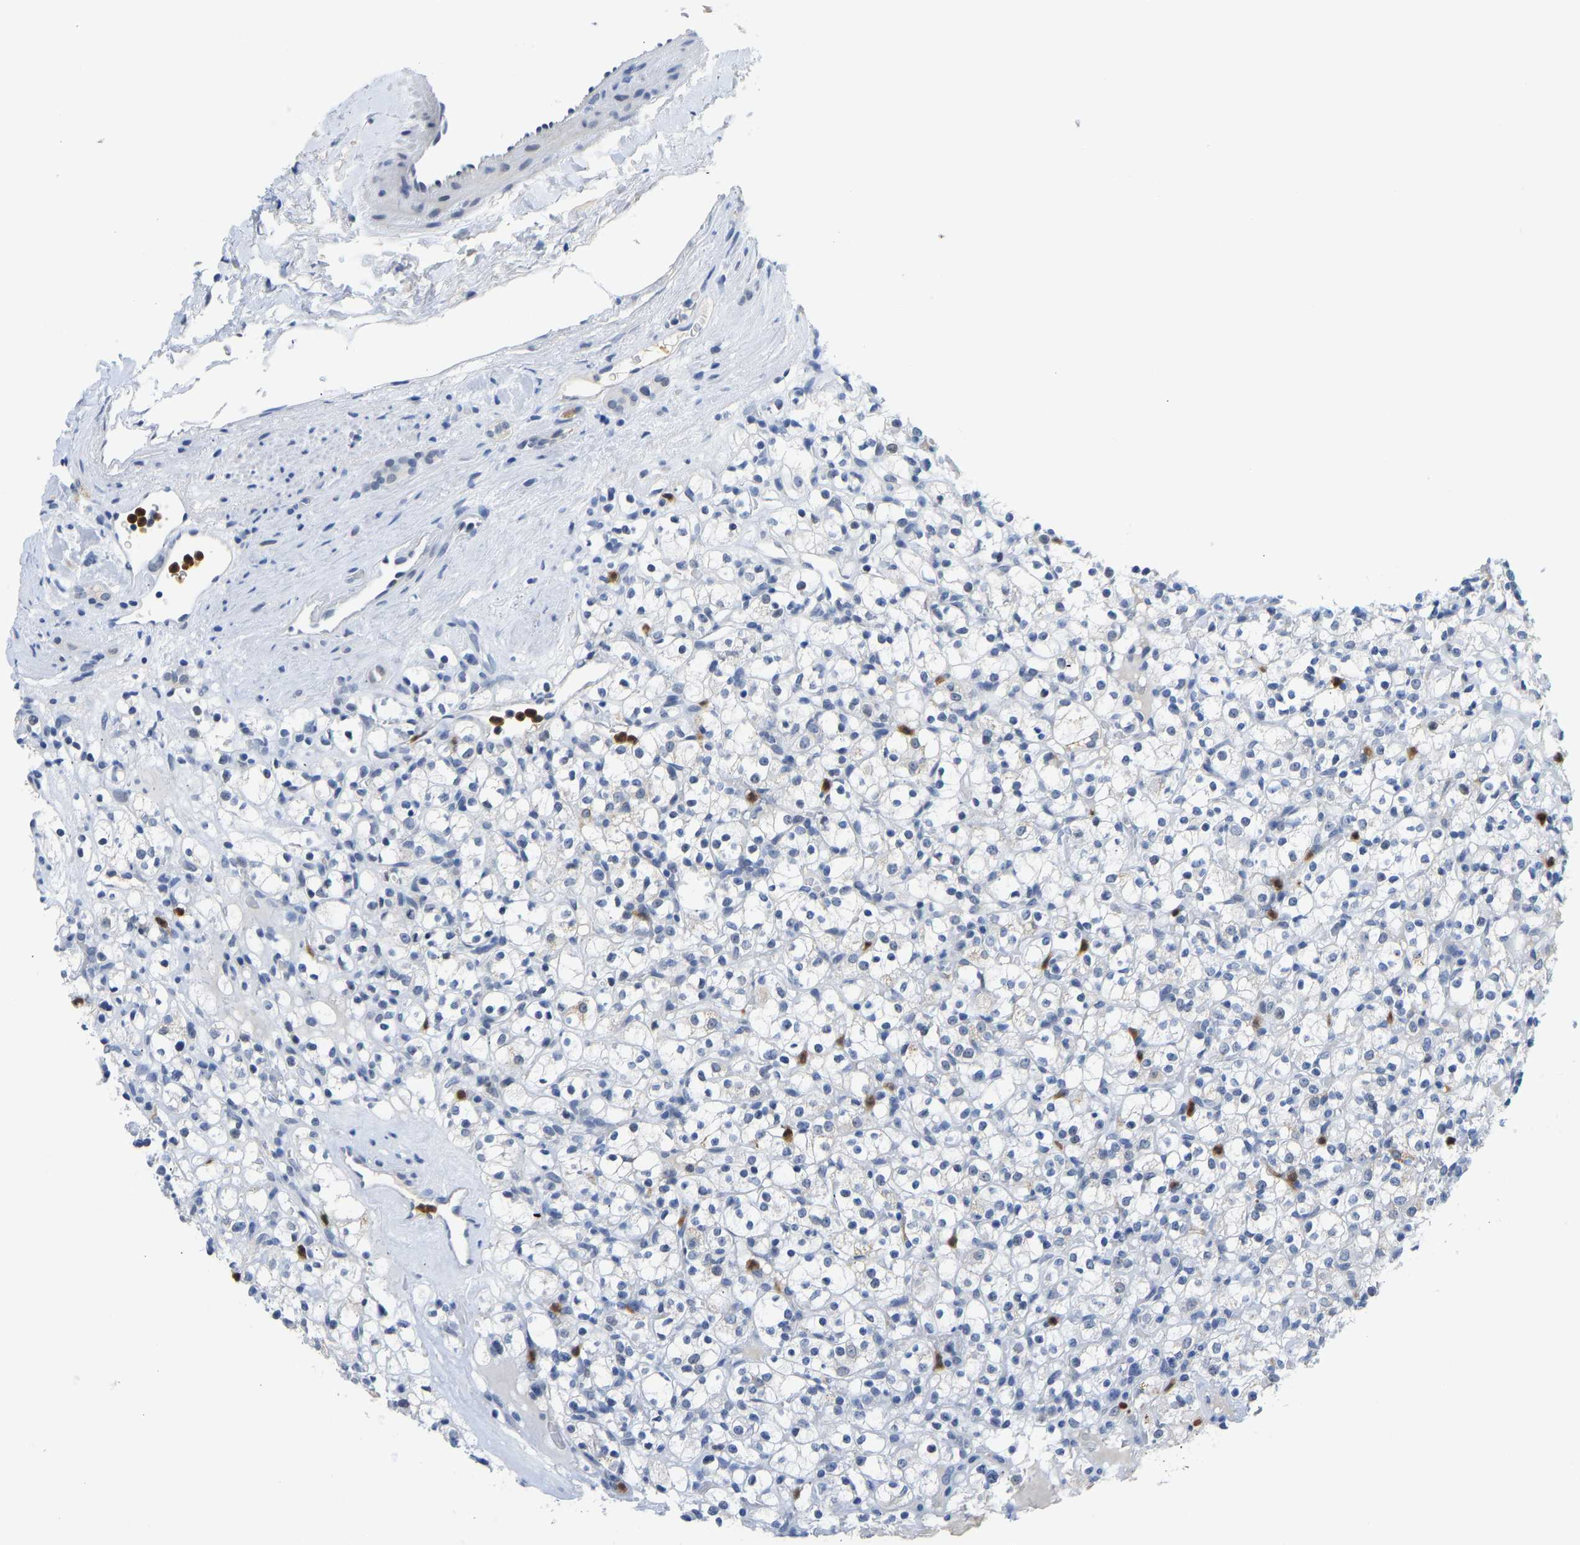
{"staining": {"intensity": "negative", "quantity": "none", "location": "none"}, "tissue": "renal cancer", "cell_type": "Tumor cells", "image_type": "cancer", "snomed": [{"axis": "morphology", "description": "Normal tissue, NOS"}, {"axis": "morphology", "description": "Adenocarcinoma, NOS"}, {"axis": "topography", "description": "Kidney"}], "caption": "This is an immunohistochemistry (IHC) image of human renal cancer (adenocarcinoma). There is no staining in tumor cells.", "gene": "TXNDC2", "patient": {"sex": "female", "age": 72}}